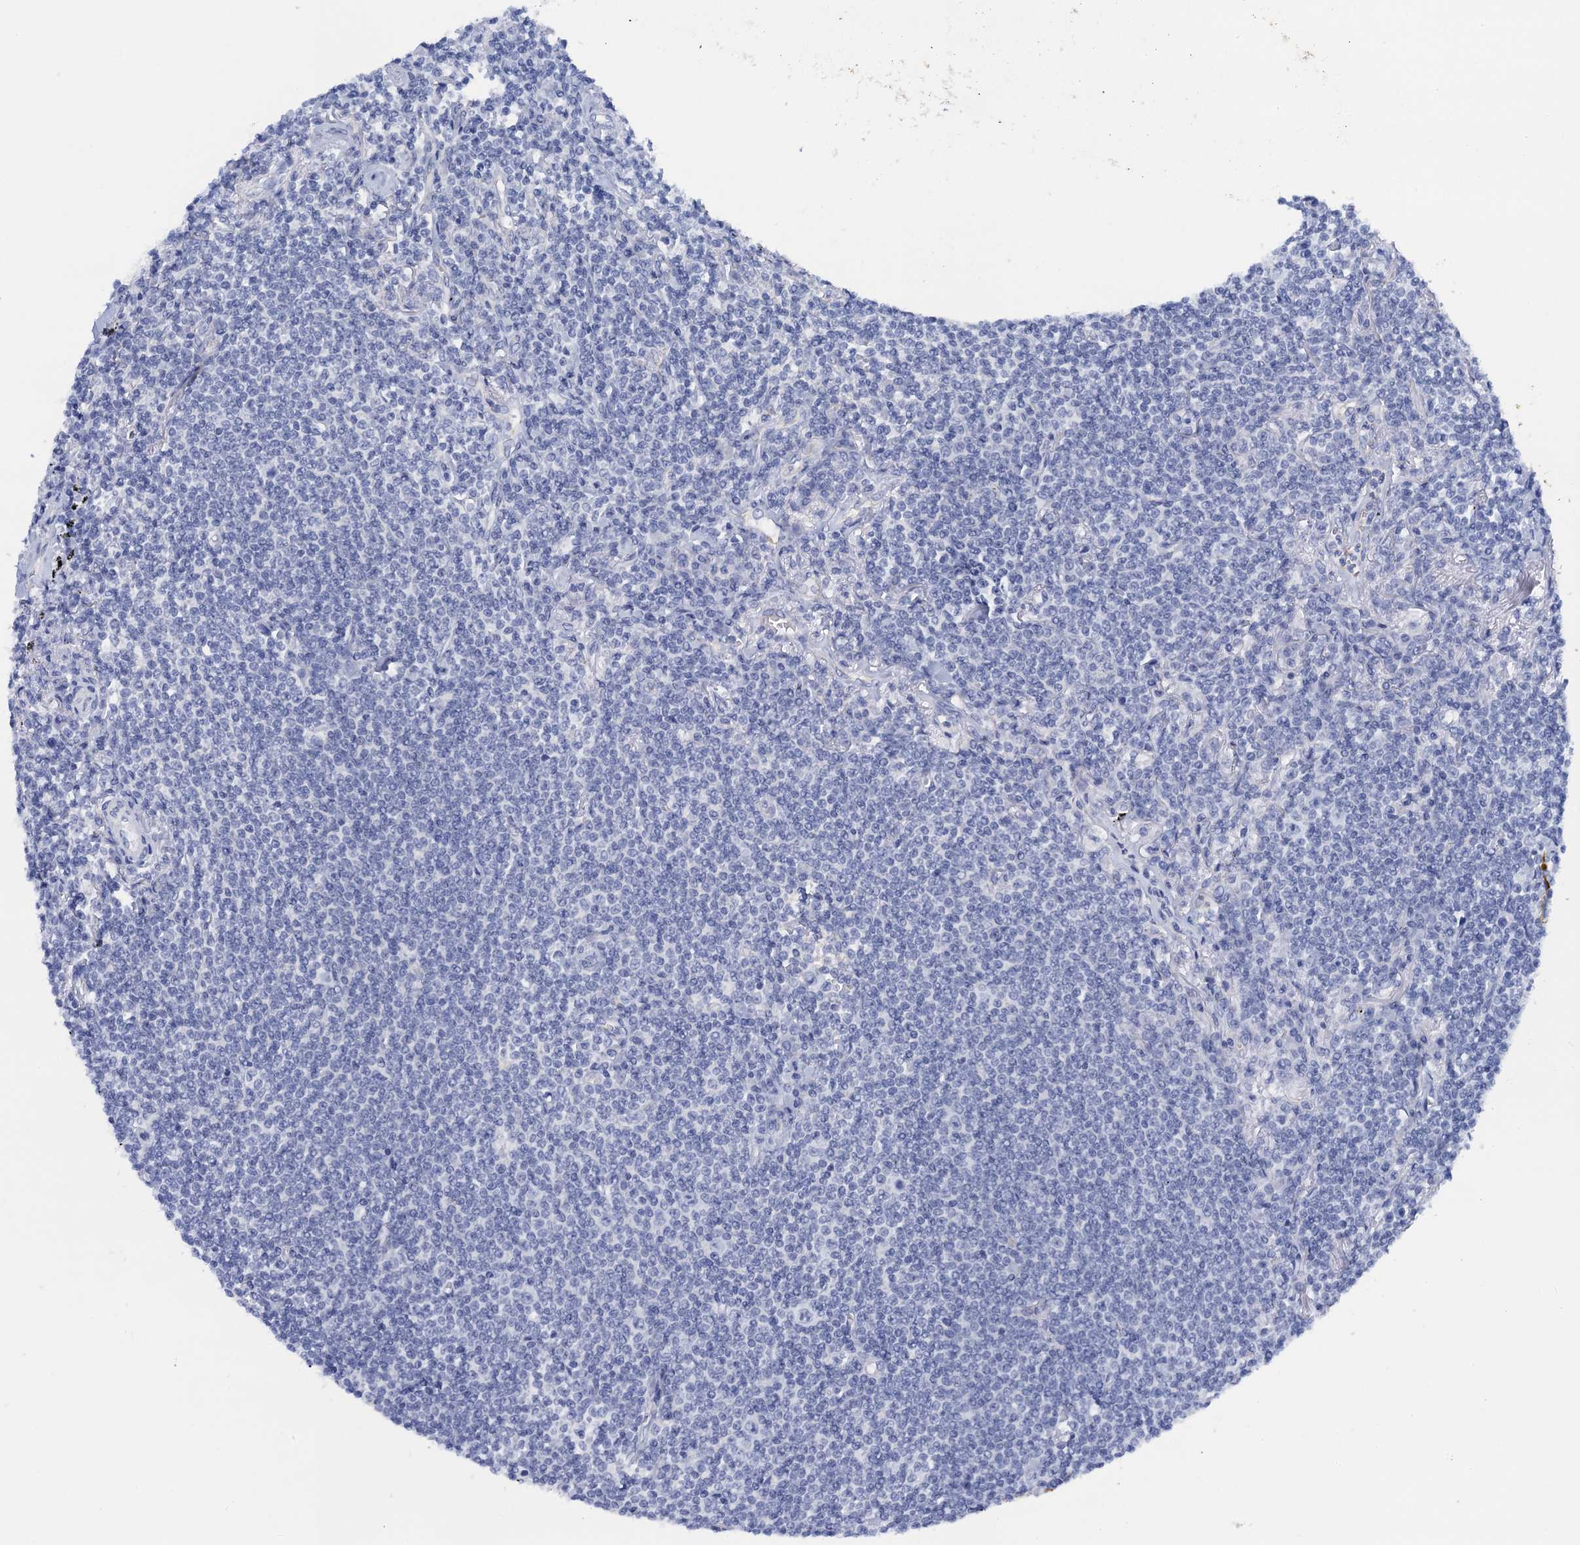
{"staining": {"intensity": "negative", "quantity": "none", "location": "none"}, "tissue": "lymphoma", "cell_type": "Tumor cells", "image_type": "cancer", "snomed": [{"axis": "morphology", "description": "Malignant lymphoma, non-Hodgkin's type, Low grade"}, {"axis": "topography", "description": "Lung"}], "caption": "Histopathology image shows no protein expression in tumor cells of malignant lymphoma, non-Hodgkin's type (low-grade) tissue.", "gene": "CALML5", "patient": {"sex": "female", "age": 71}}